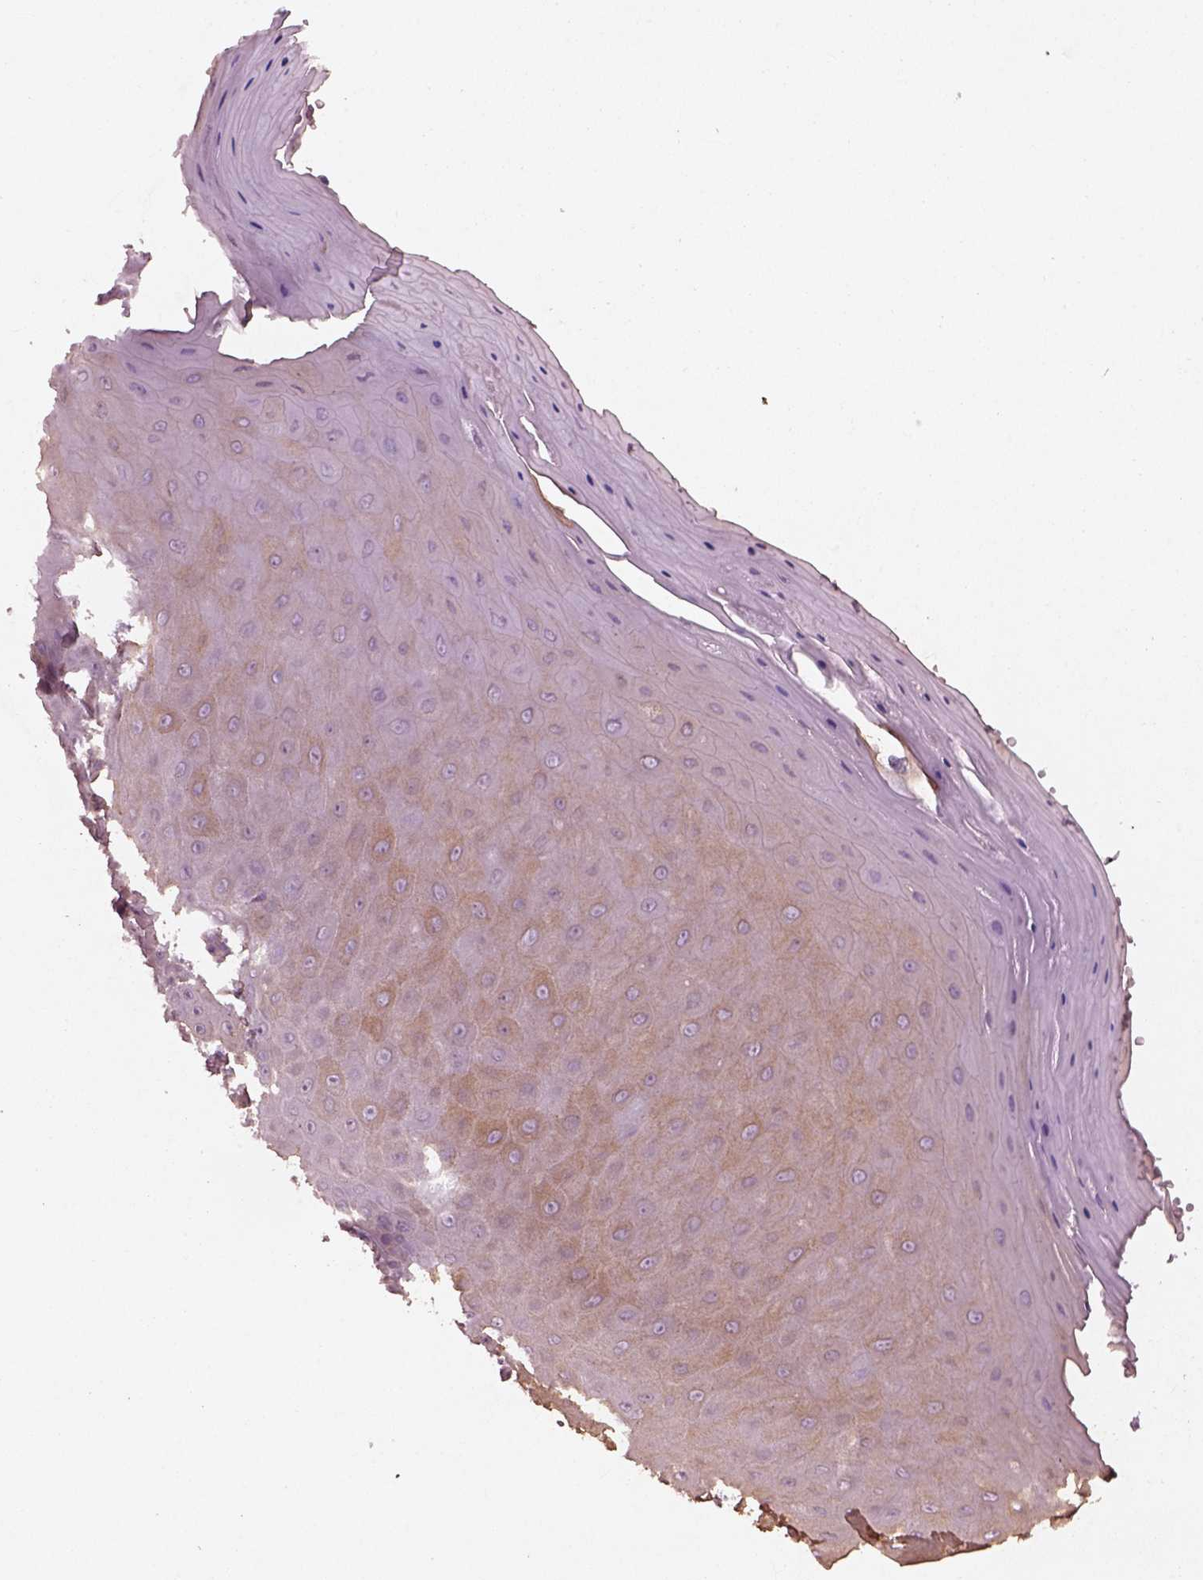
{"staining": {"intensity": "moderate", "quantity": ">75%", "location": "cytoplasmic/membranous"}, "tissue": "vagina", "cell_type": "Squamous epithelial cells", "image_type": "normal", "snomed": [{"axis": "morphology", "description": "Normal tissue, NOS"}, {"axis": "topography", "description": "Vagina"}], "caption": "Immunohistochemistry (DAB (3,3'-diaminobenzidine)) staining of normal vagina demonstrates moderate cytoplasmic/membranous protein expression in about >75% of squamous epithelial cells. (DAB (3,3'-diaminobenzidine) = brown stain, brightfield microscopy at high magnification).", "gene": "FAM234A", "patient": {"sex": "female", "age": 83}}